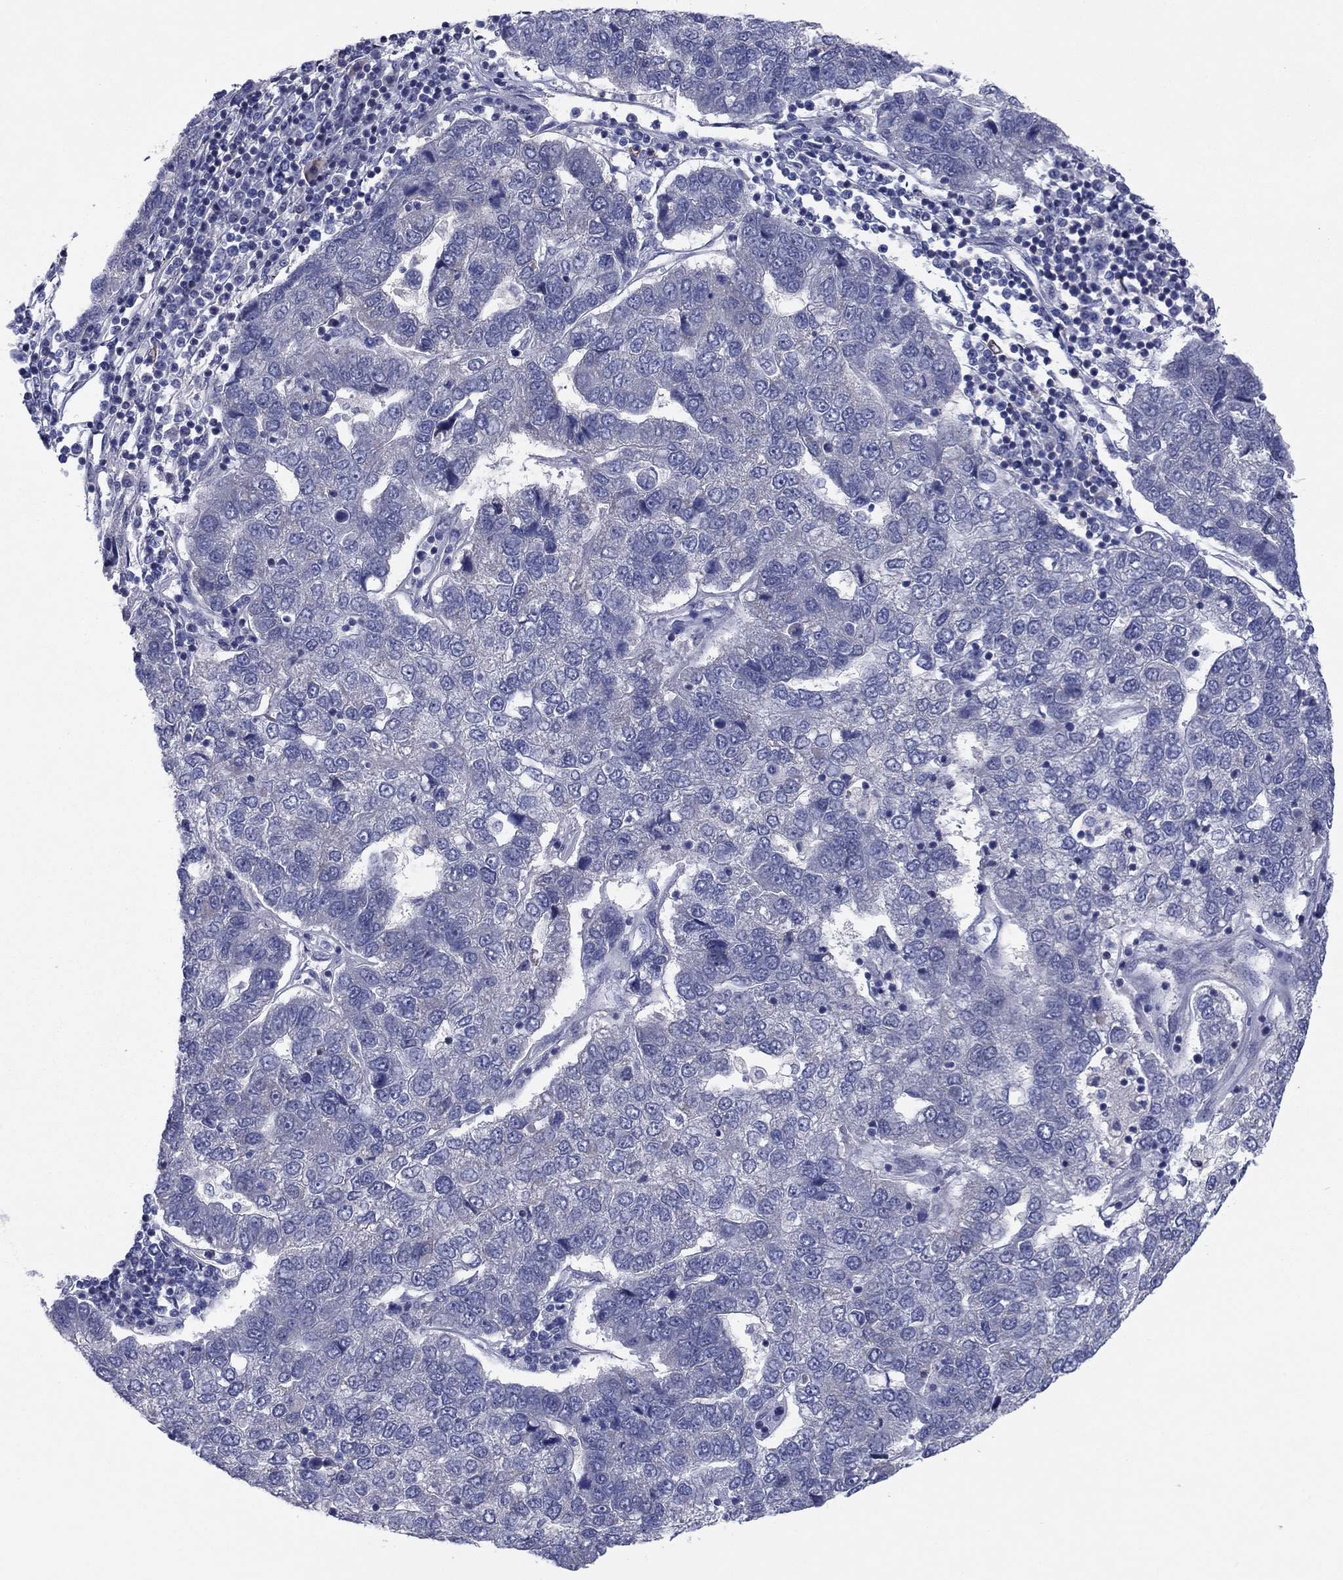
{"staining": {"intensity": "negative", "quantity": "none", "location": "none"}, "tissue": "pancreatic cancer", "cell_type": "Tumor cells", "image_type": "cancer", "snomed": [{"axis": "morphology", "description": "Adenocarcinoma, NOS"}, {"axis": "topography", "description": "Pancreas"}], "caption": "Immunohistochemistry micrograph of pancreatic adenocarcinoma stained for a protein (brown), which exhibits no positivity in tumor cells.", "gene": "GRHPR", "patient": {"sex": "female", "age": 61}}